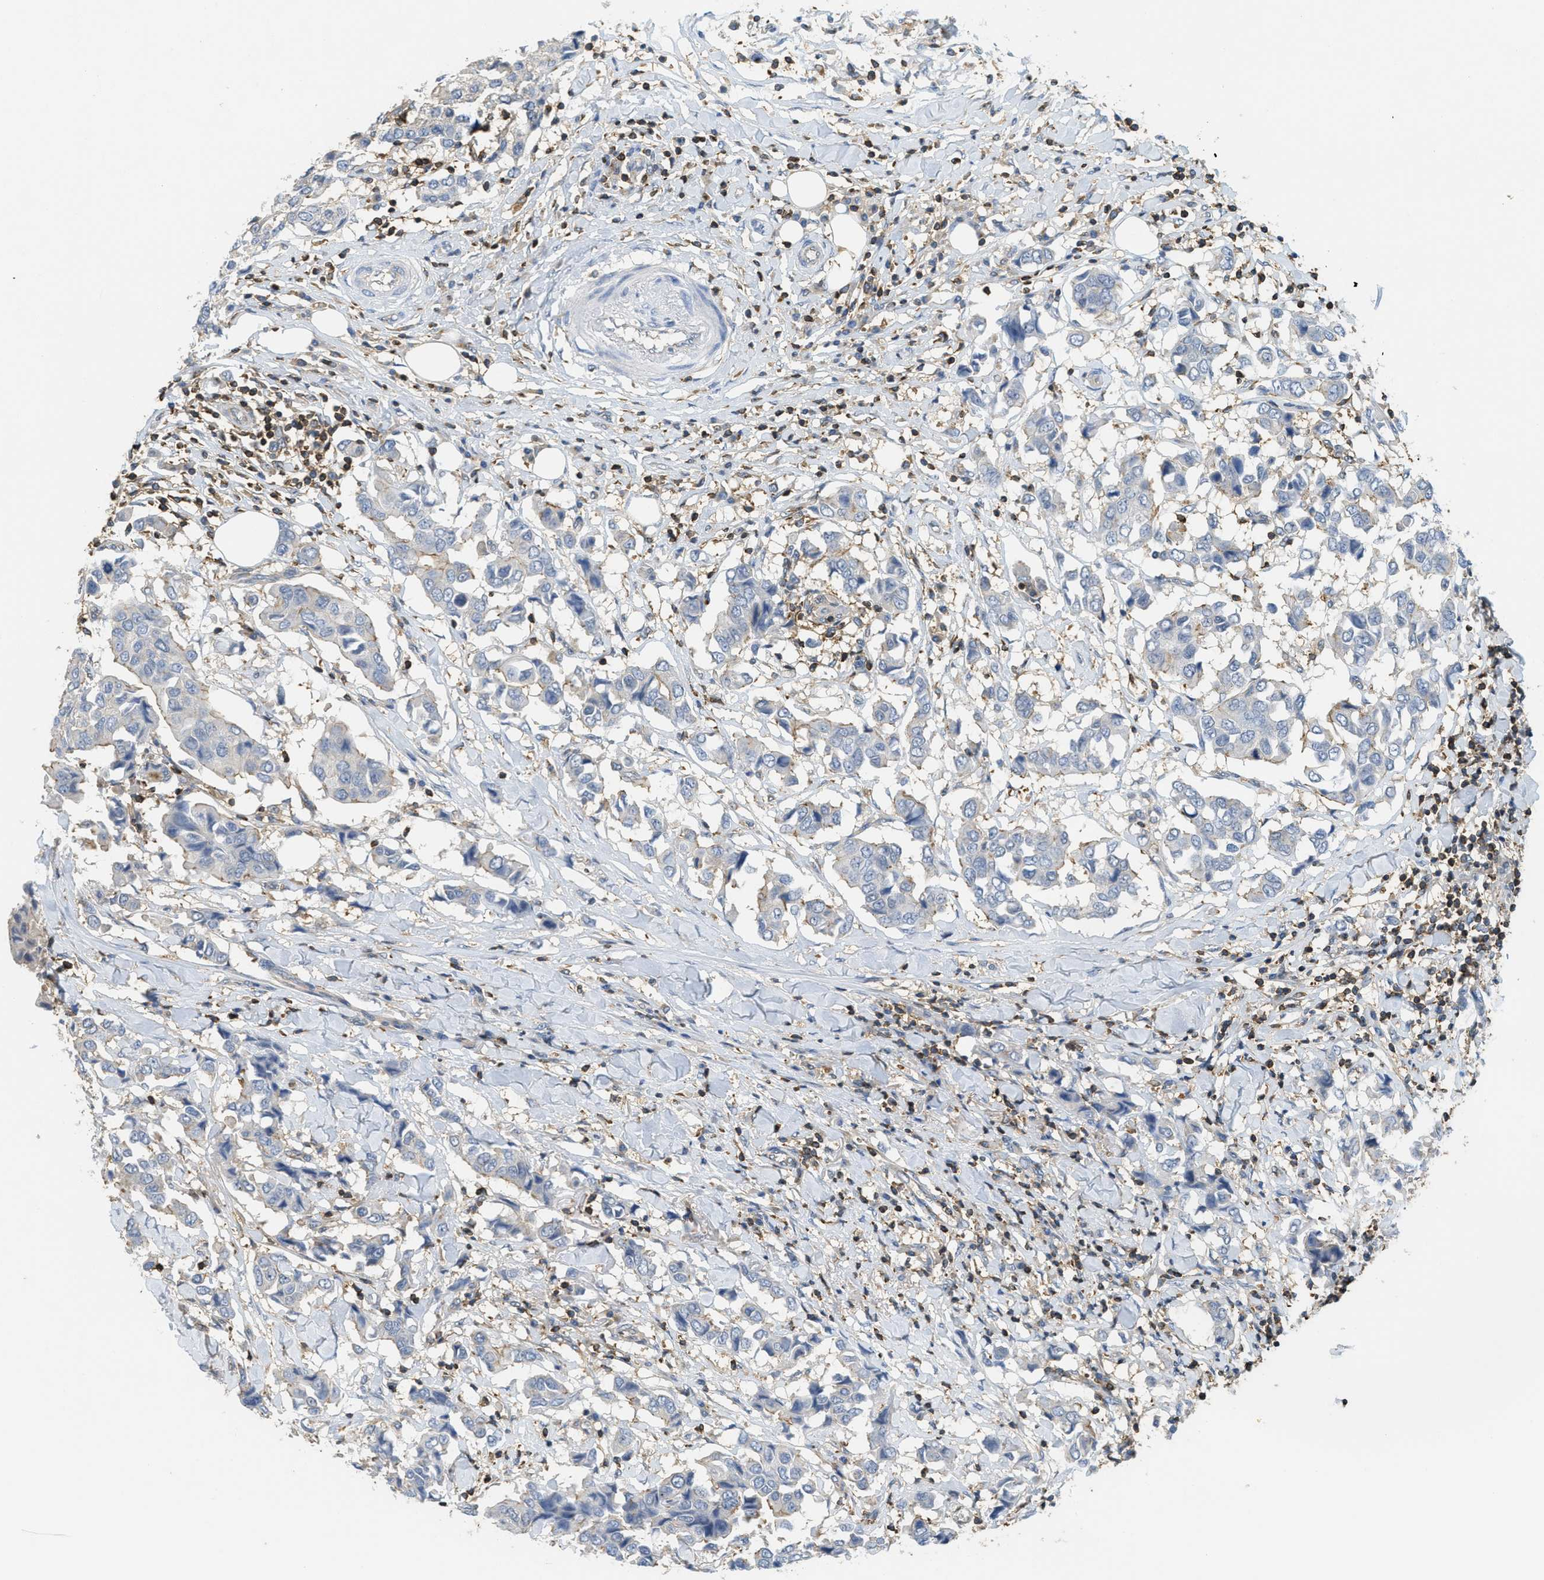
{"staining": {"intensity": "weak", "quantity": "<25%", "location": "cytoplasmic/membranous"}, "tissue": "breast cancer", "cell_type": "Tumor cells", "image_type": "cancer", "snomed": [{"axis": "morphology", "description": "Duct carcinoma"}, {"axis": "topography", "description": "Breast"}], "caption": "Tumor cells are negative for protein expression in human breast cancer.", "gene": "GRIK2", "patient": {"sex": "female", "age": 80}}